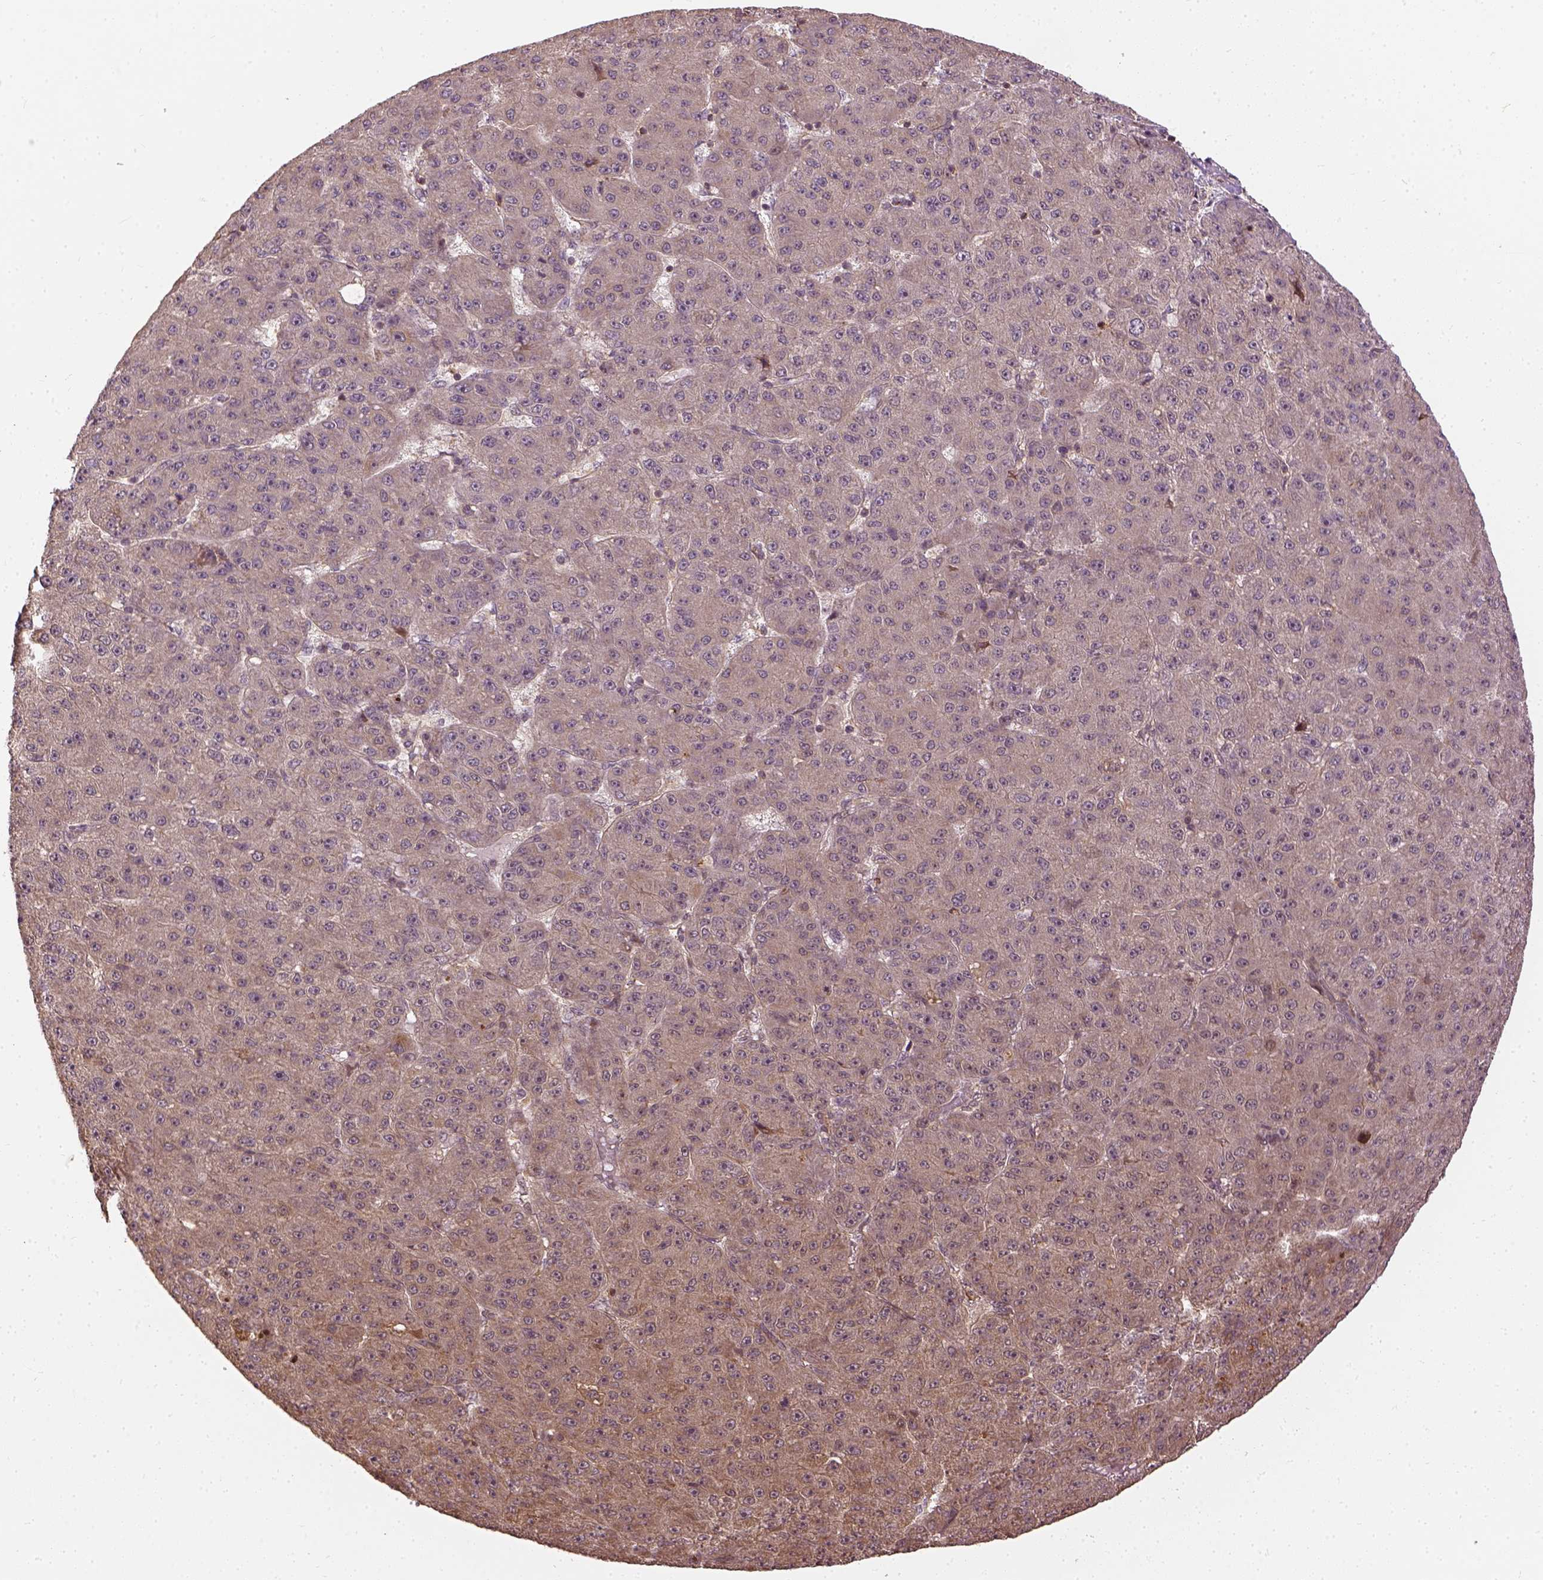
{"staining": {"intensity": "weak", "quantity": "25%-75%", "location": "cytoplasmic/membranous"}, "tissue": "liver cancer", "cell_type": "Tumor cells", "image_type": "cancer", "snomed": [{"axis": "morphology", "description": "Carcinoma, Hepatocellular, NOS"}, {"axis": "topography", "description": "Liver"}], "caption": "Protein staining of hepatocellular carcinoma (liver) tissue displays weak cytoplasmic/membranous expression in about 25%-75% of tumor cells. (IHC, brightfield microscopy, high magnification).", "gene": "VEGFA", "patient": {"sex": "male", "age": 67}}